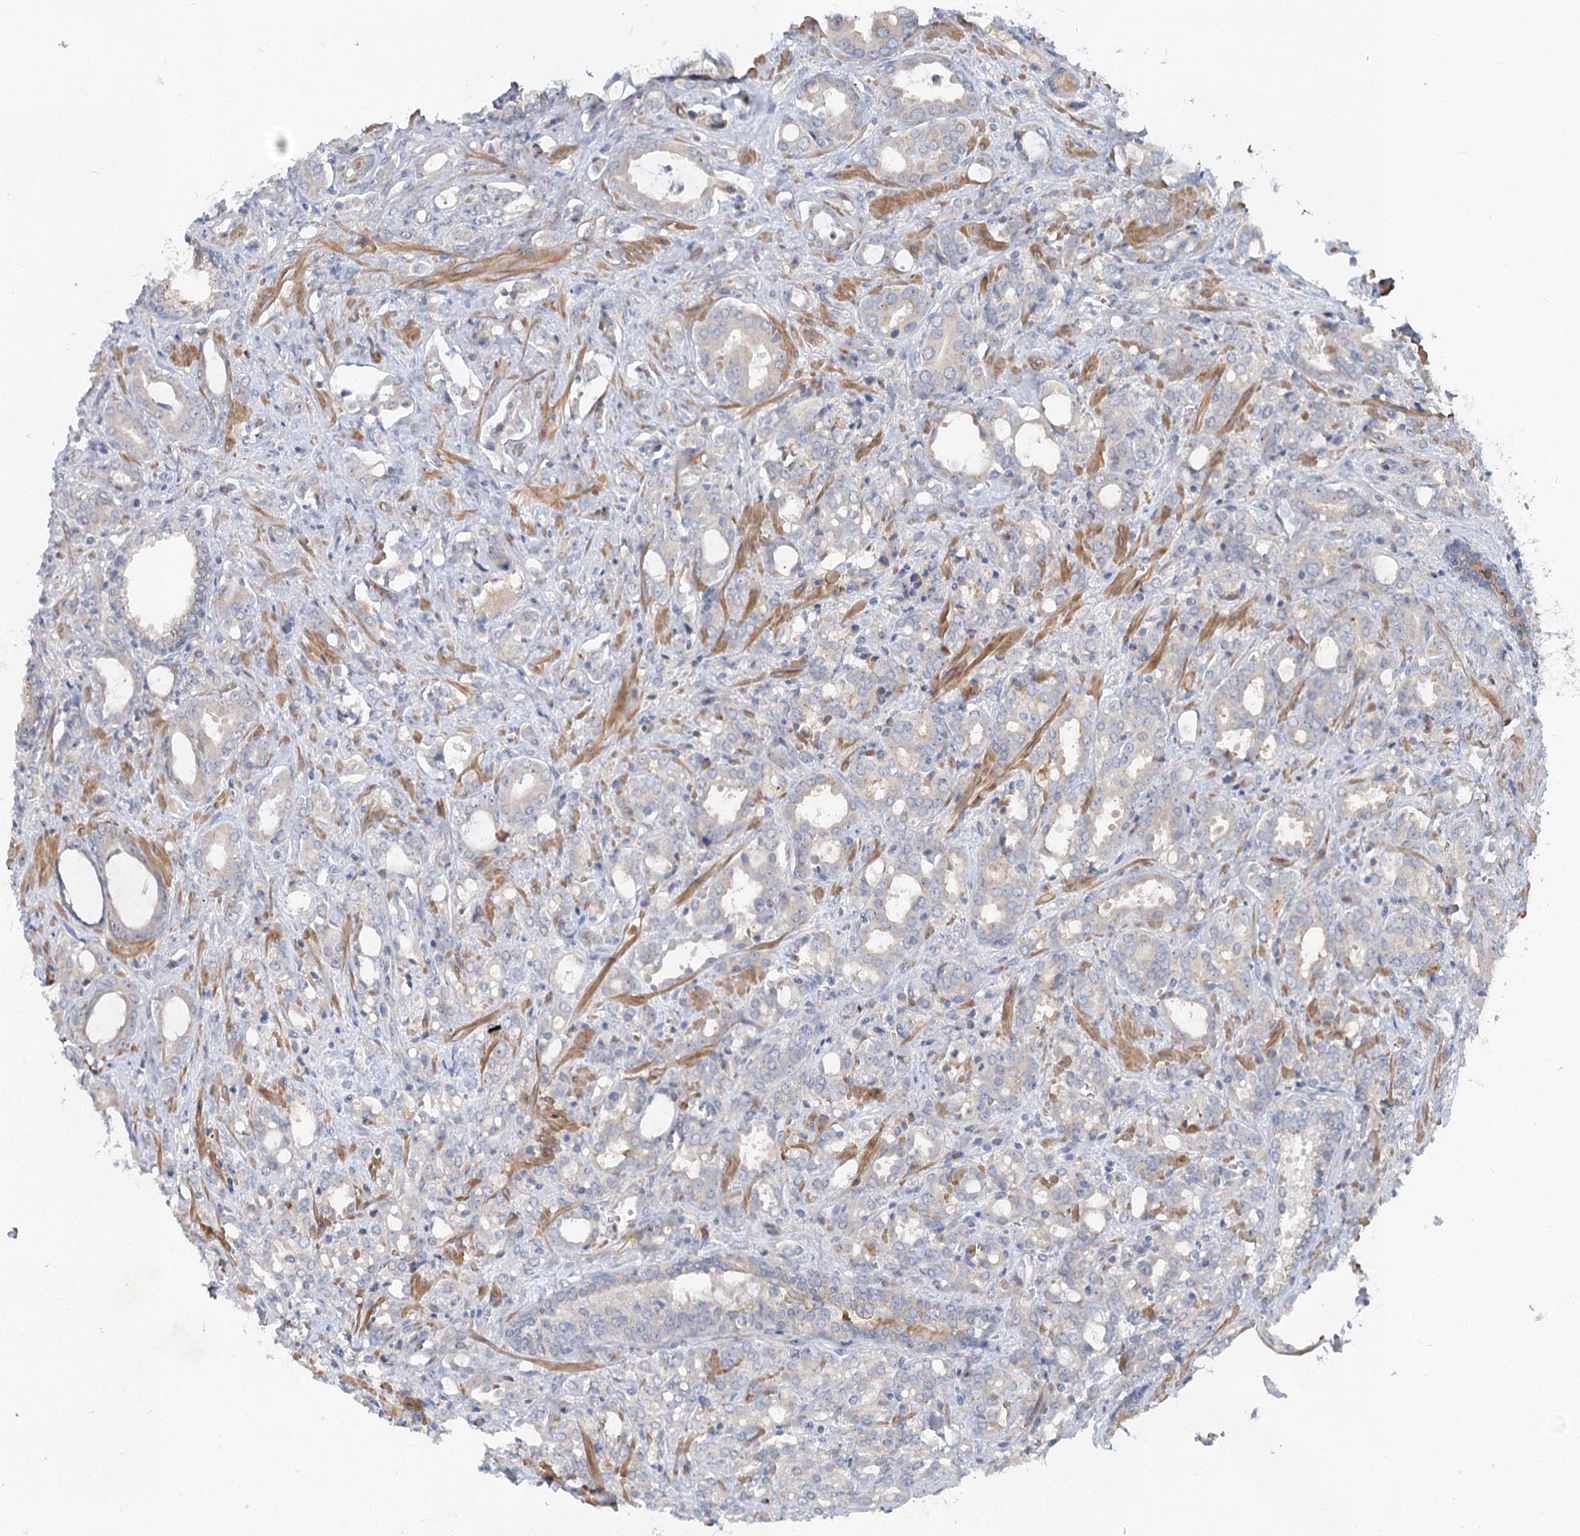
{"staining": {"intensity": "negative", "quantity": "none", "location": "none"}, "tissue": "prostate cancer", "cell_type": "Tumor cells", "image_type": "cancer", "snomed": [{"axis": "morphology", "description": "Adenocarcinoma, High grade"}, {"axis": "topography", "description": "Prostate"}], "caption": "Tumor cells are negative for brown protein staining in high-grade adenocarcinoma (prostate).", "gene": "FGF19", "patient": {"sex": "male", "age": 72}}